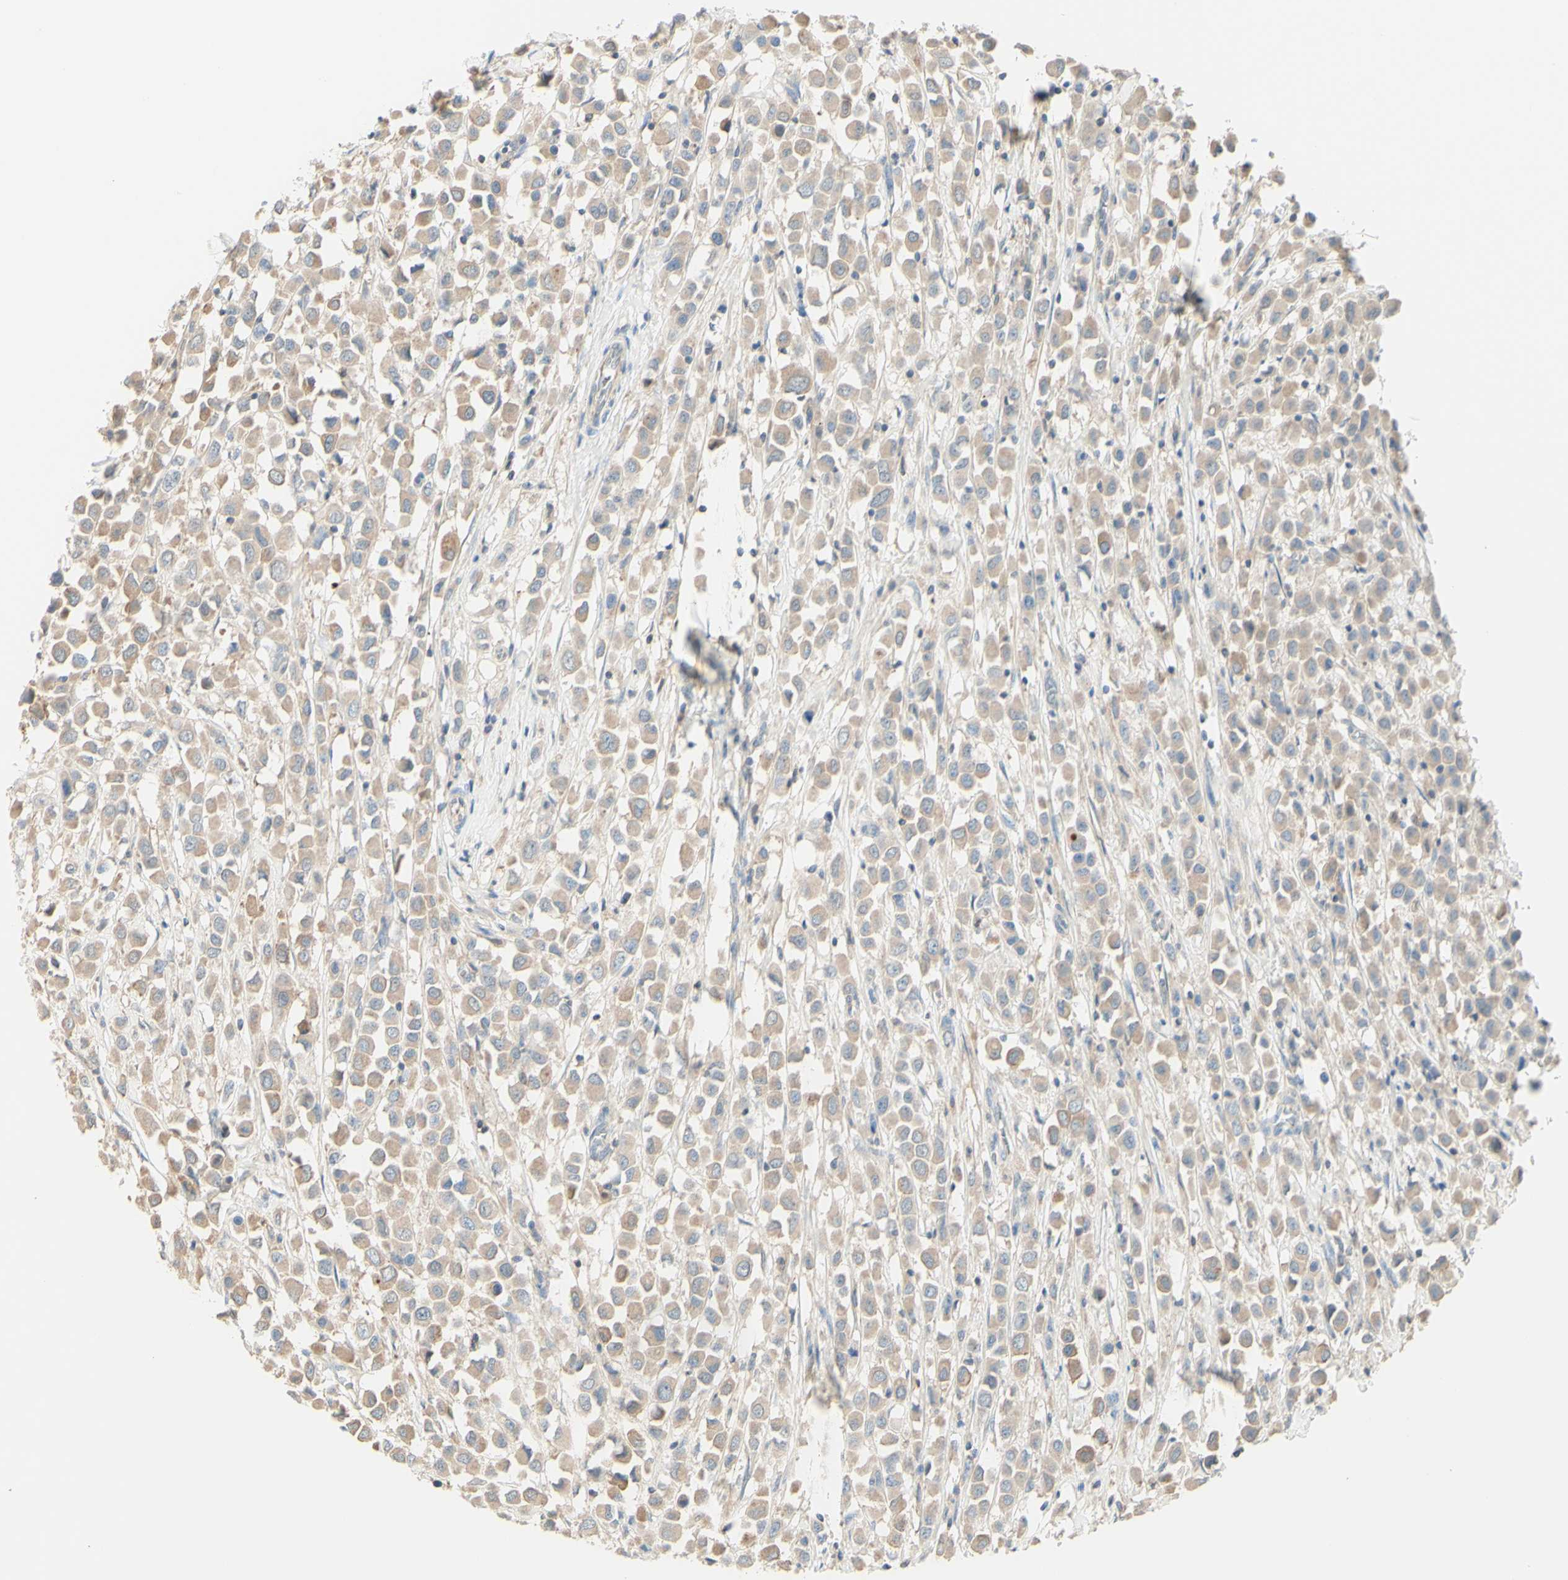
{"staining": {"intensity": "weak", "quantity": ">75%", "location": "cytoplasmic/membranous"}, "tissue": "breast cancer", "cell_type": "Tumor cells", "image_type": "cancer", "snomed": [{"axis": "morphology", "description": "Duct carcinoma"}, {"axis": "topography", "description": "Breast"}], "caption": "Weak cytoplasmic/membranous positivity is seen in about >75% of tumor cells in breast intraductal carcinoma.", "gene": "MTM1", "patient": {"sex": "female", "age": 61}}